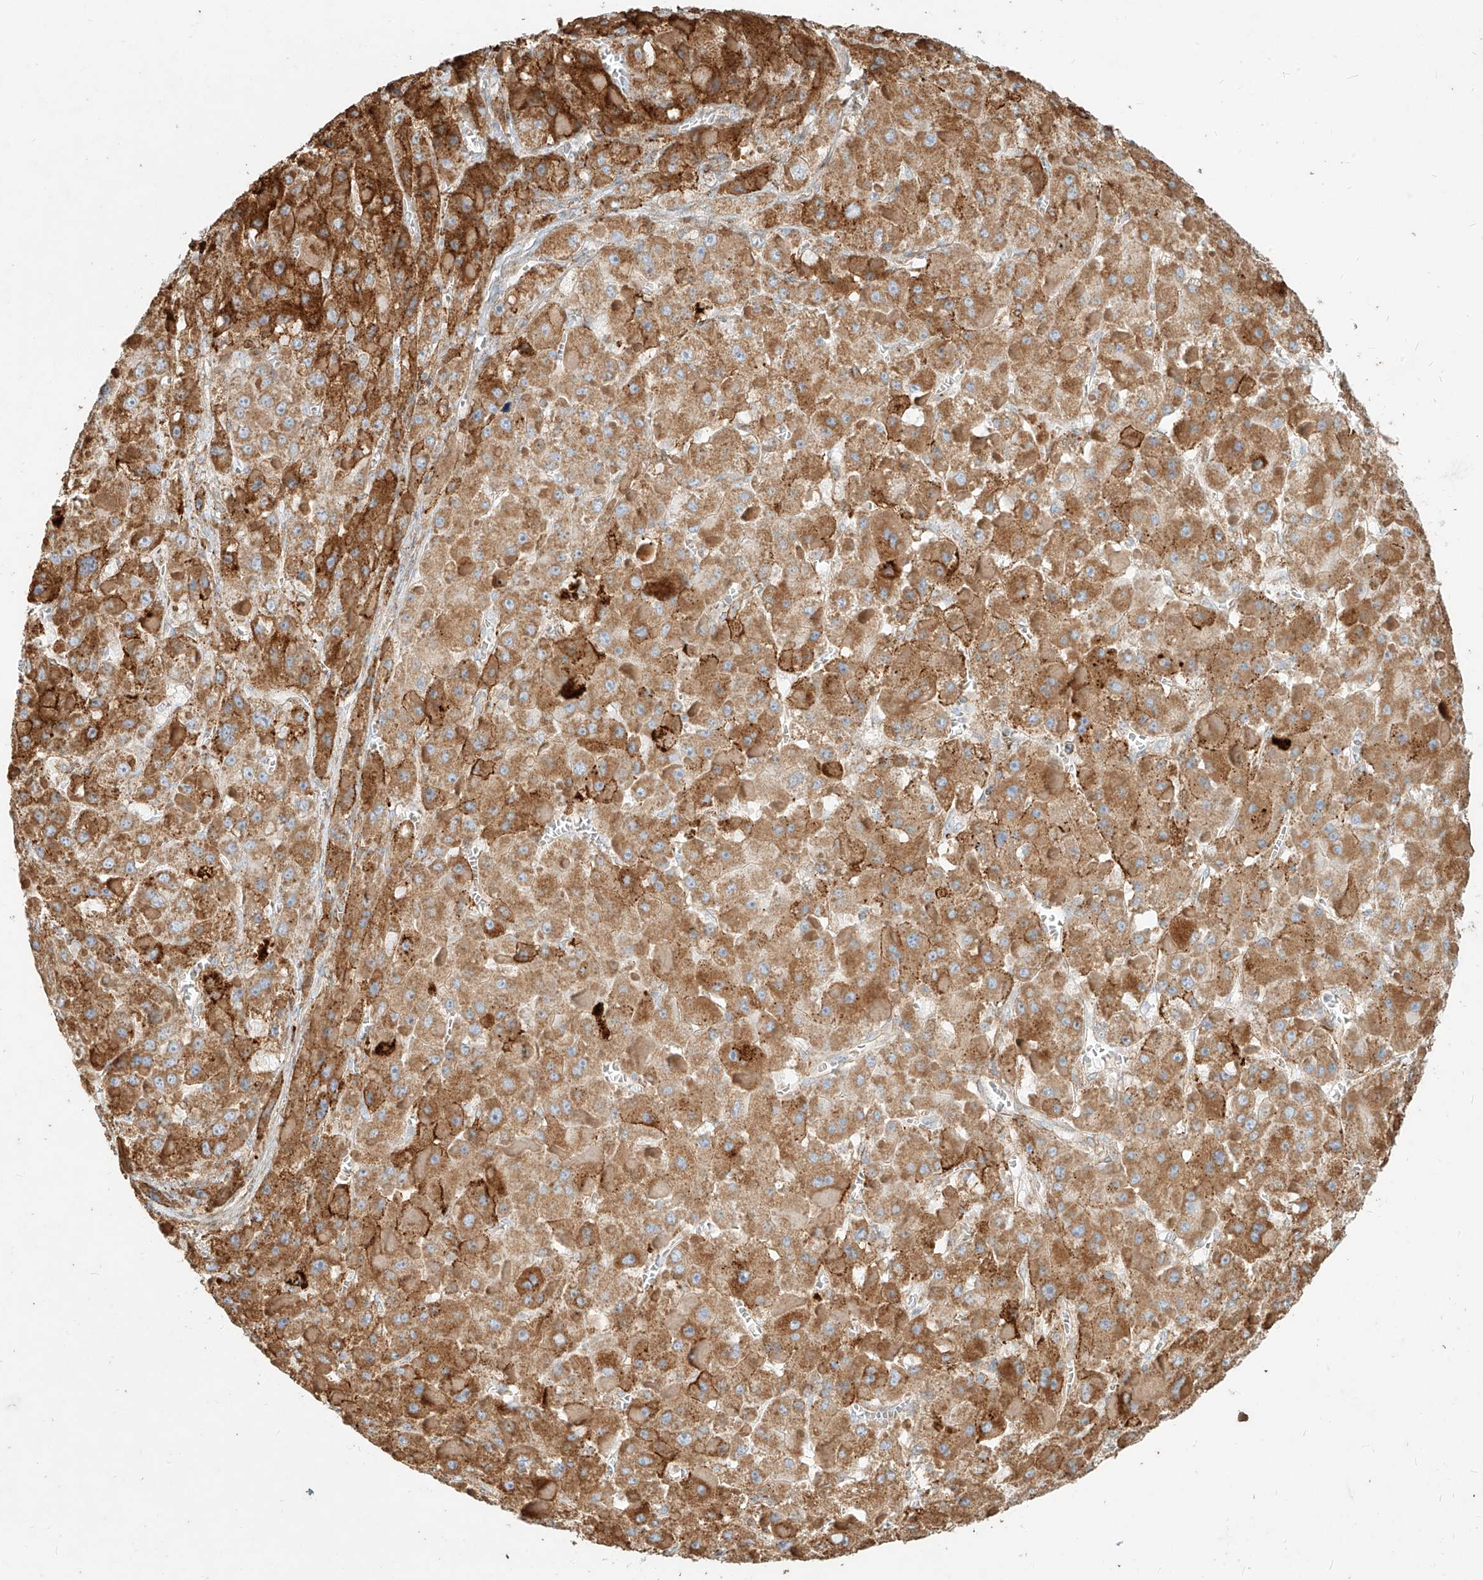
{"staining": {"intensity": "moderate", "quantity": ">75%", "location": "cytoplasmic/membranous"}, "tissue": "liver cancer", "cell_type": "Tumor cells", "image_type": "cancer", "snomed": [{"axis": "morphology", "description": "Carcinoma, Hepatocellular, NOS"}, {"axis": "topography", "description": "Liver"}], "caption": "Moderate cytoplasmic/membranous protein staining is identified in about >75% of tumor cells in hepatocellular carcinoma (liver).", "gene": "MTX2", "patient": {"sex": "female", "age": 73}}